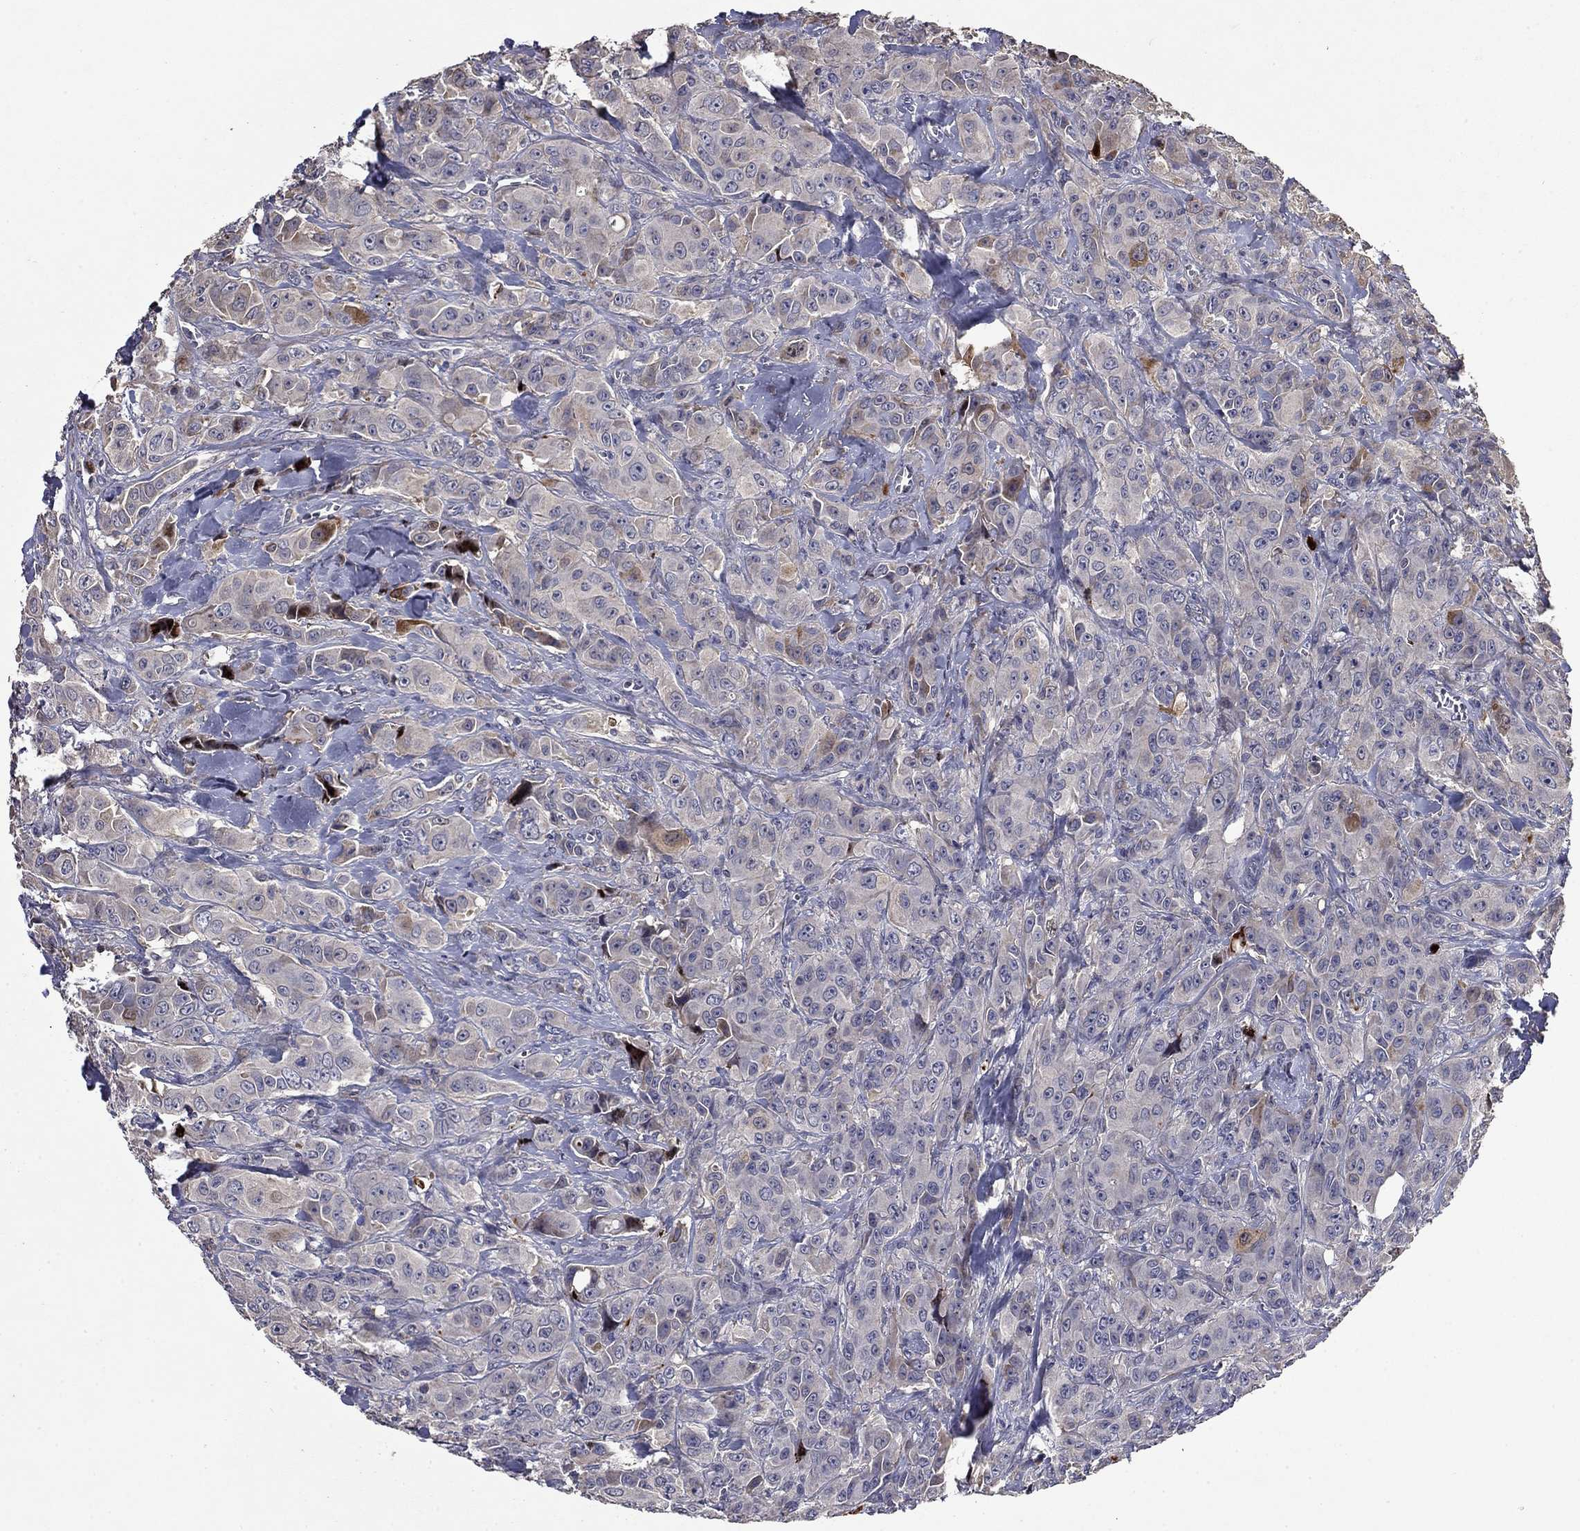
{"staining": {"intensity": "negative", "quantity": "none", "location": "none"}, "tissue": "breast cancer", "cell_type": "Tumor cells", "image_type": "cancer", "snomed": [{"axis": "morphology", "description": "Duct carcinoma"}, {"axis": "topography", "description": "Breast"}], "caption": "This is an IHC photomicrograph of human intraductal carcinoma (breast). There is no expression in tumor cells.", "gene": "SATB1", "patient": {"sex": "female", "age": 43}}